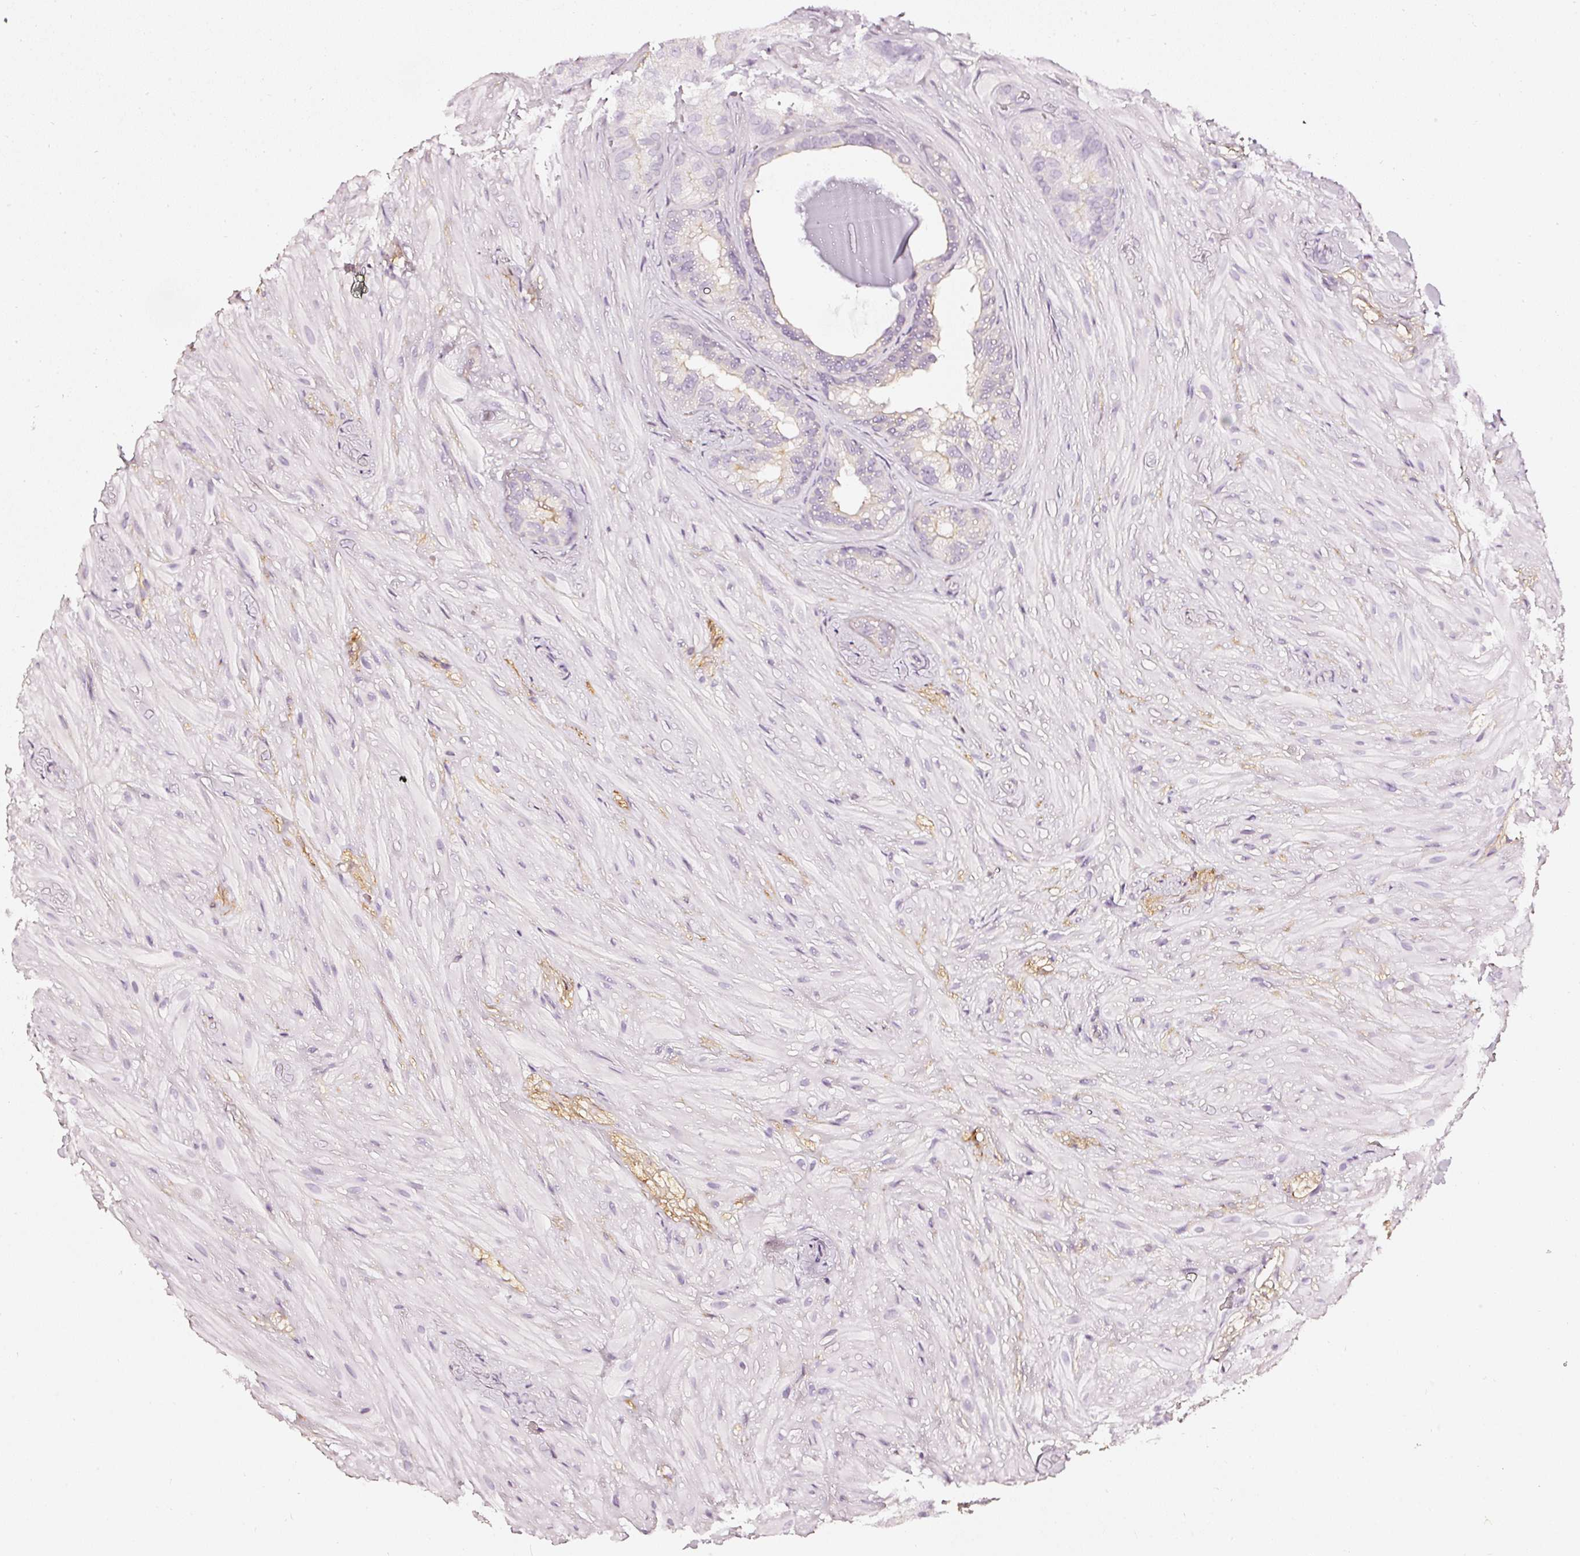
{"staining": {"intensity": "negative", "quantity": "none", "location": "none"}, "tissue": "seminal vesicle", "cell_type": "Glandular cells", "image_type": "normal", "snomed": [{"axis": "morphology", "description": "Normal tissue, NOS"}, {"axis": "topography", "description": "Seminal veicle"}], "caption": "The photomicrograph reveals no staining of glandular cells in normal seminal vesicle. (DAB immunohistochemistry (IHC) visualized using brightfield microscopy, high magnification).", "gene": "CNP", "patient": {"sex": "male", "age": 60}}